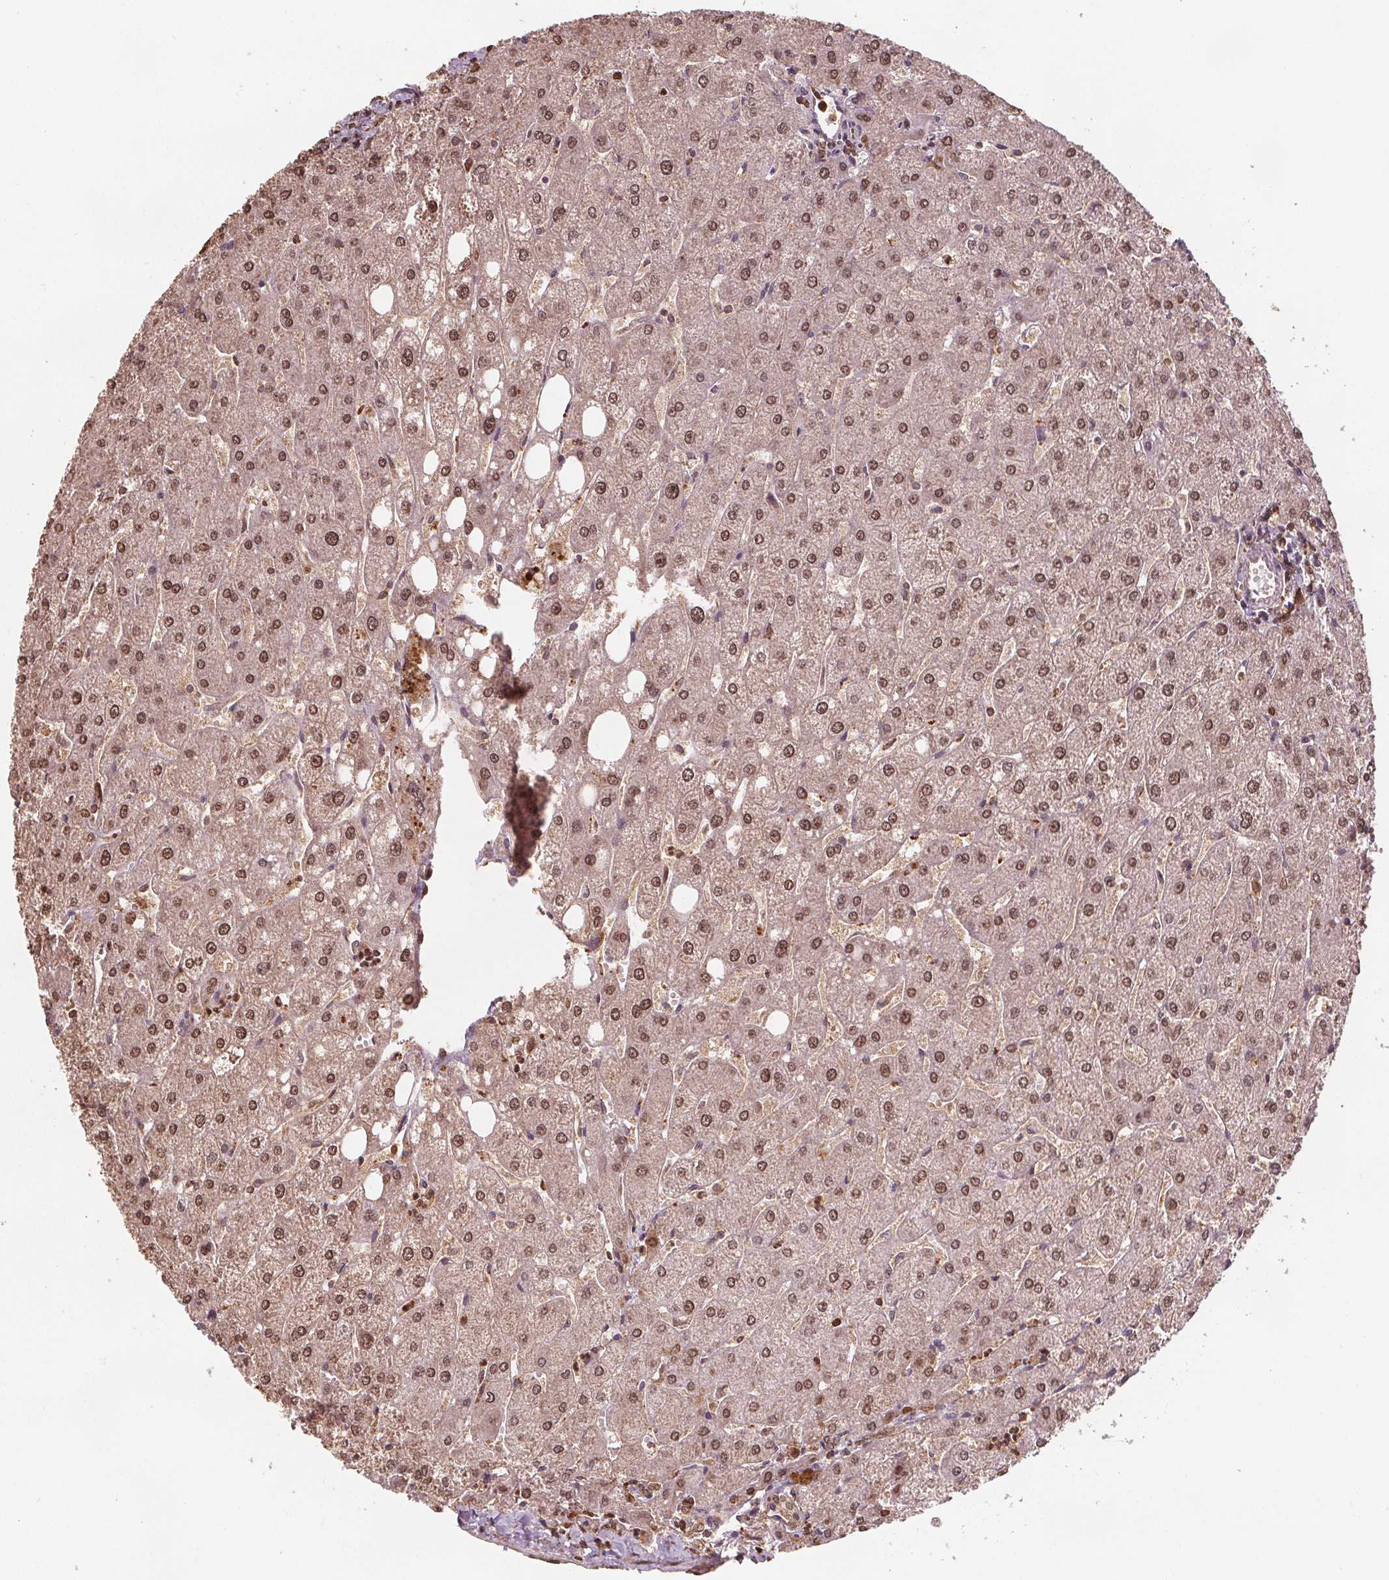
{"staining": {"intensity": "moderate", "quantity": "25%-75%", "location": "nuclear"}, "tissue": "liver", "cell_type": "Cholangiocytes", "image_type": "normal", "snomed": [{"axis": "morphology", "description": "Normal tissue, NOS"}, {"axis": "topography", "description": "Liver"}], "caption": "An IHC histopathology image of normal tissue is shown. Protein staining in brown shows moderate nuclear positivity in liver within cholangiocytes.", "gene": "ENO1", "patient": {"sex": "male", "age": 67}}